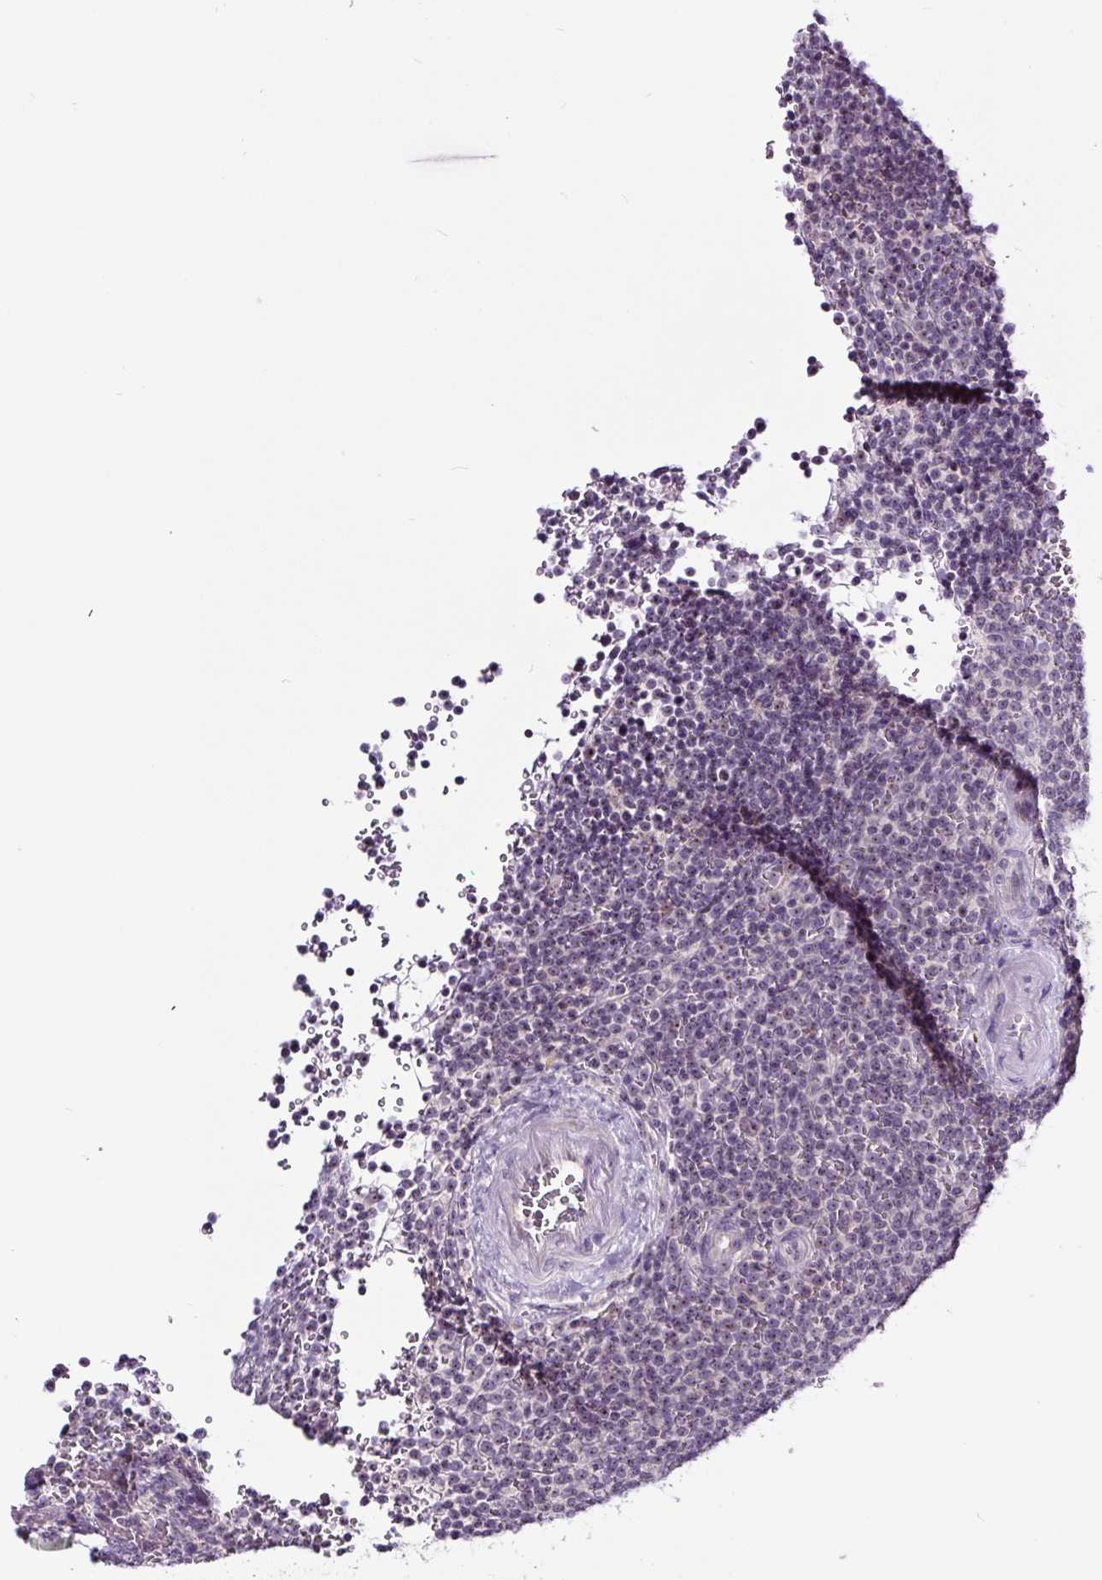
{"staining": {"intensity": "weak", "quantity": "25%-75%", "location": "nuclear"}, "tissue": "lymphoma", "cell_type": "Tumor cells", "image_type": "cancer", "snomed": [{"axis": "morphology", "description": "Malignant lymphoma, non-Hodgkin's type, Low grade"}, {"axis": "topography", "description": "Spleen"}], "caption": "This histopathology image reveals immunohistochemistry staining of human low-grade malignant lymphoma, non-Hodgkin's type, with low weak nuclear expression in about 25%-75% of tumor cells.", "gene": "NOM1", "patient": {"sex": "male", "age": 60}}